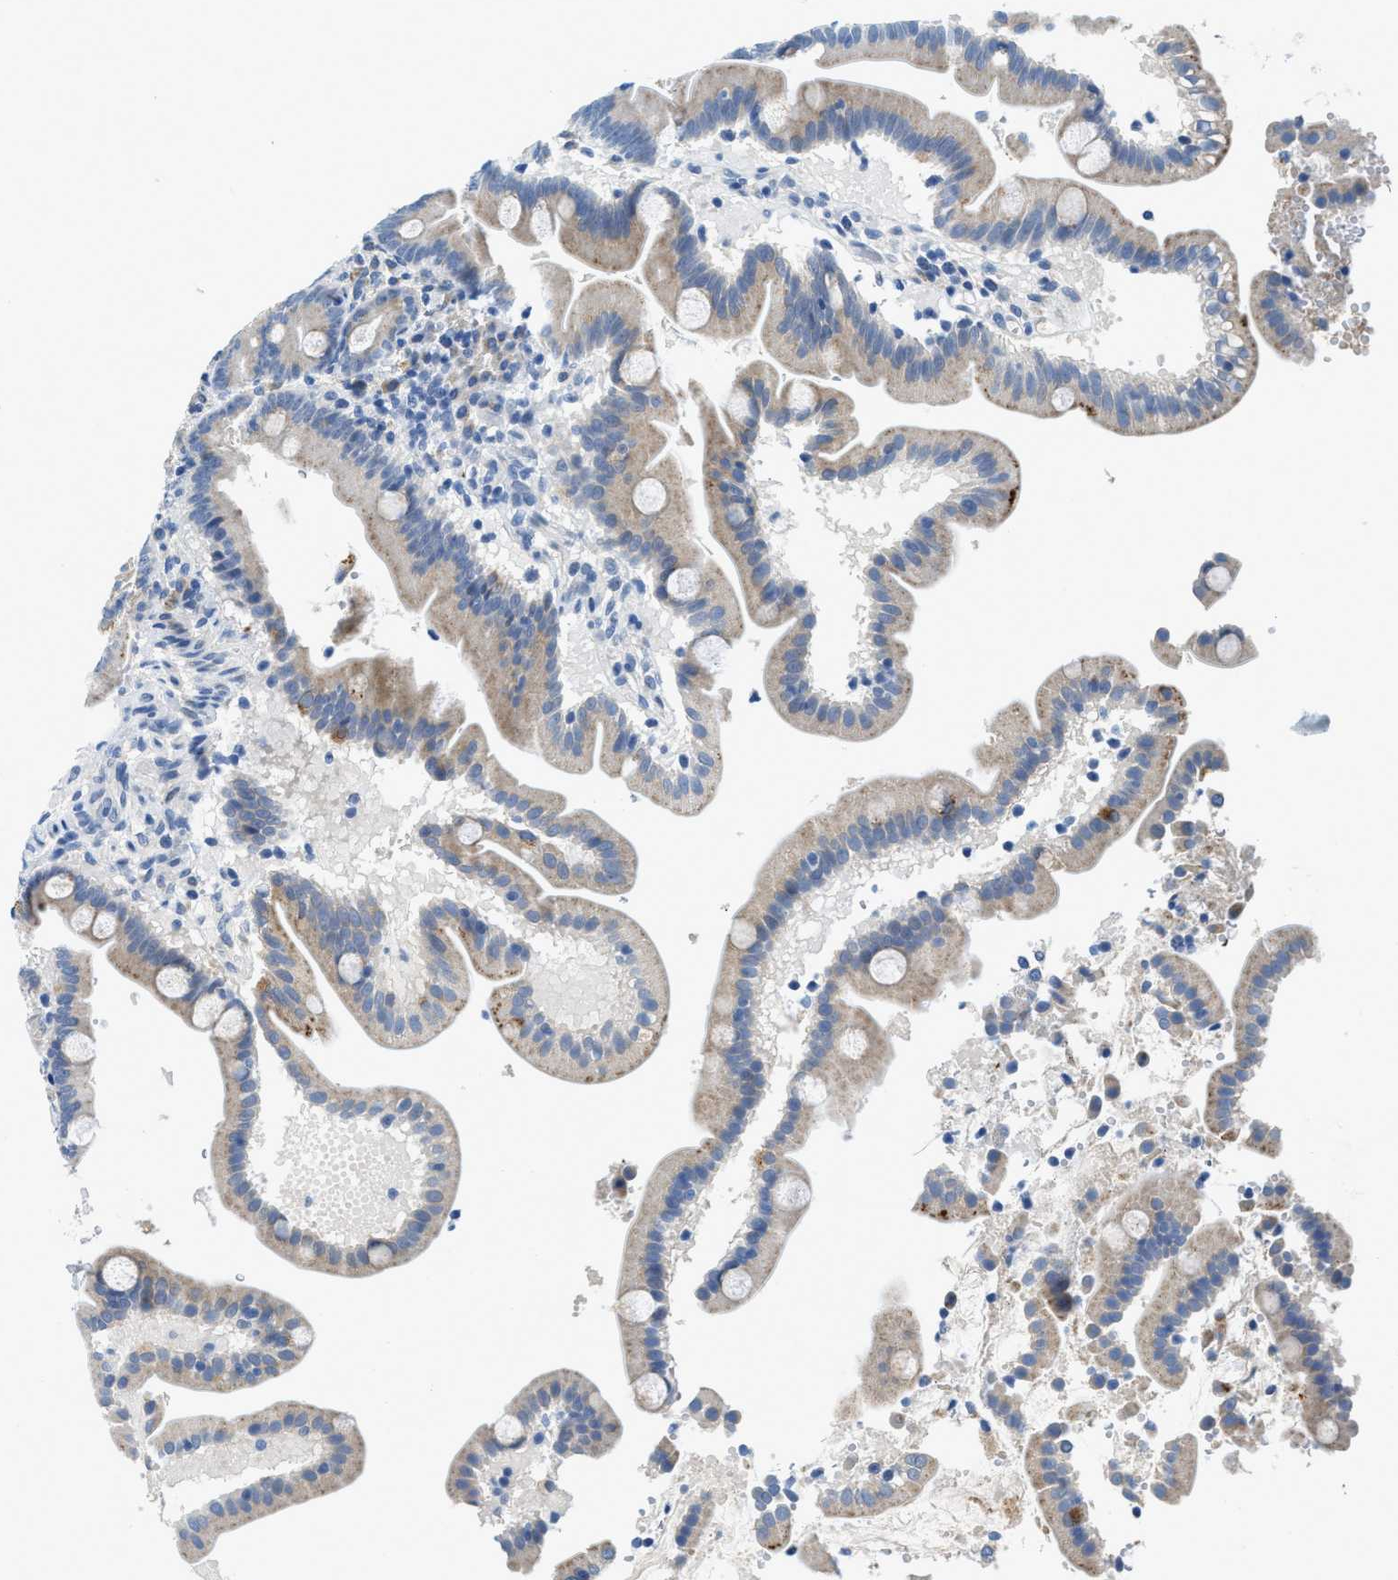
{"staining": {"intensity": "weak", "quantity": "25%-75%", "location": "cytoplasmic/membranous"}, "tissue": "duodenum", "cell_type": "Glandular cells", "image_type": "normal", "snomed": [{"axis": "morphology", "description": "Normal tissue, NOS"}, {"axis": "topography", "description": "Duodenum"}], "caption": "Brown immunohistochemical staining in unremarkable duodenum shows weak cytoplasmic/membranous expression in about 25%-75% of glandular cells. Immunohistochemistry (ihc) stains the protein of interest in brown and the nuclei are stained blue.", "gene": "TSPAN3", "patient": {"sex": "male", "age": 54}}